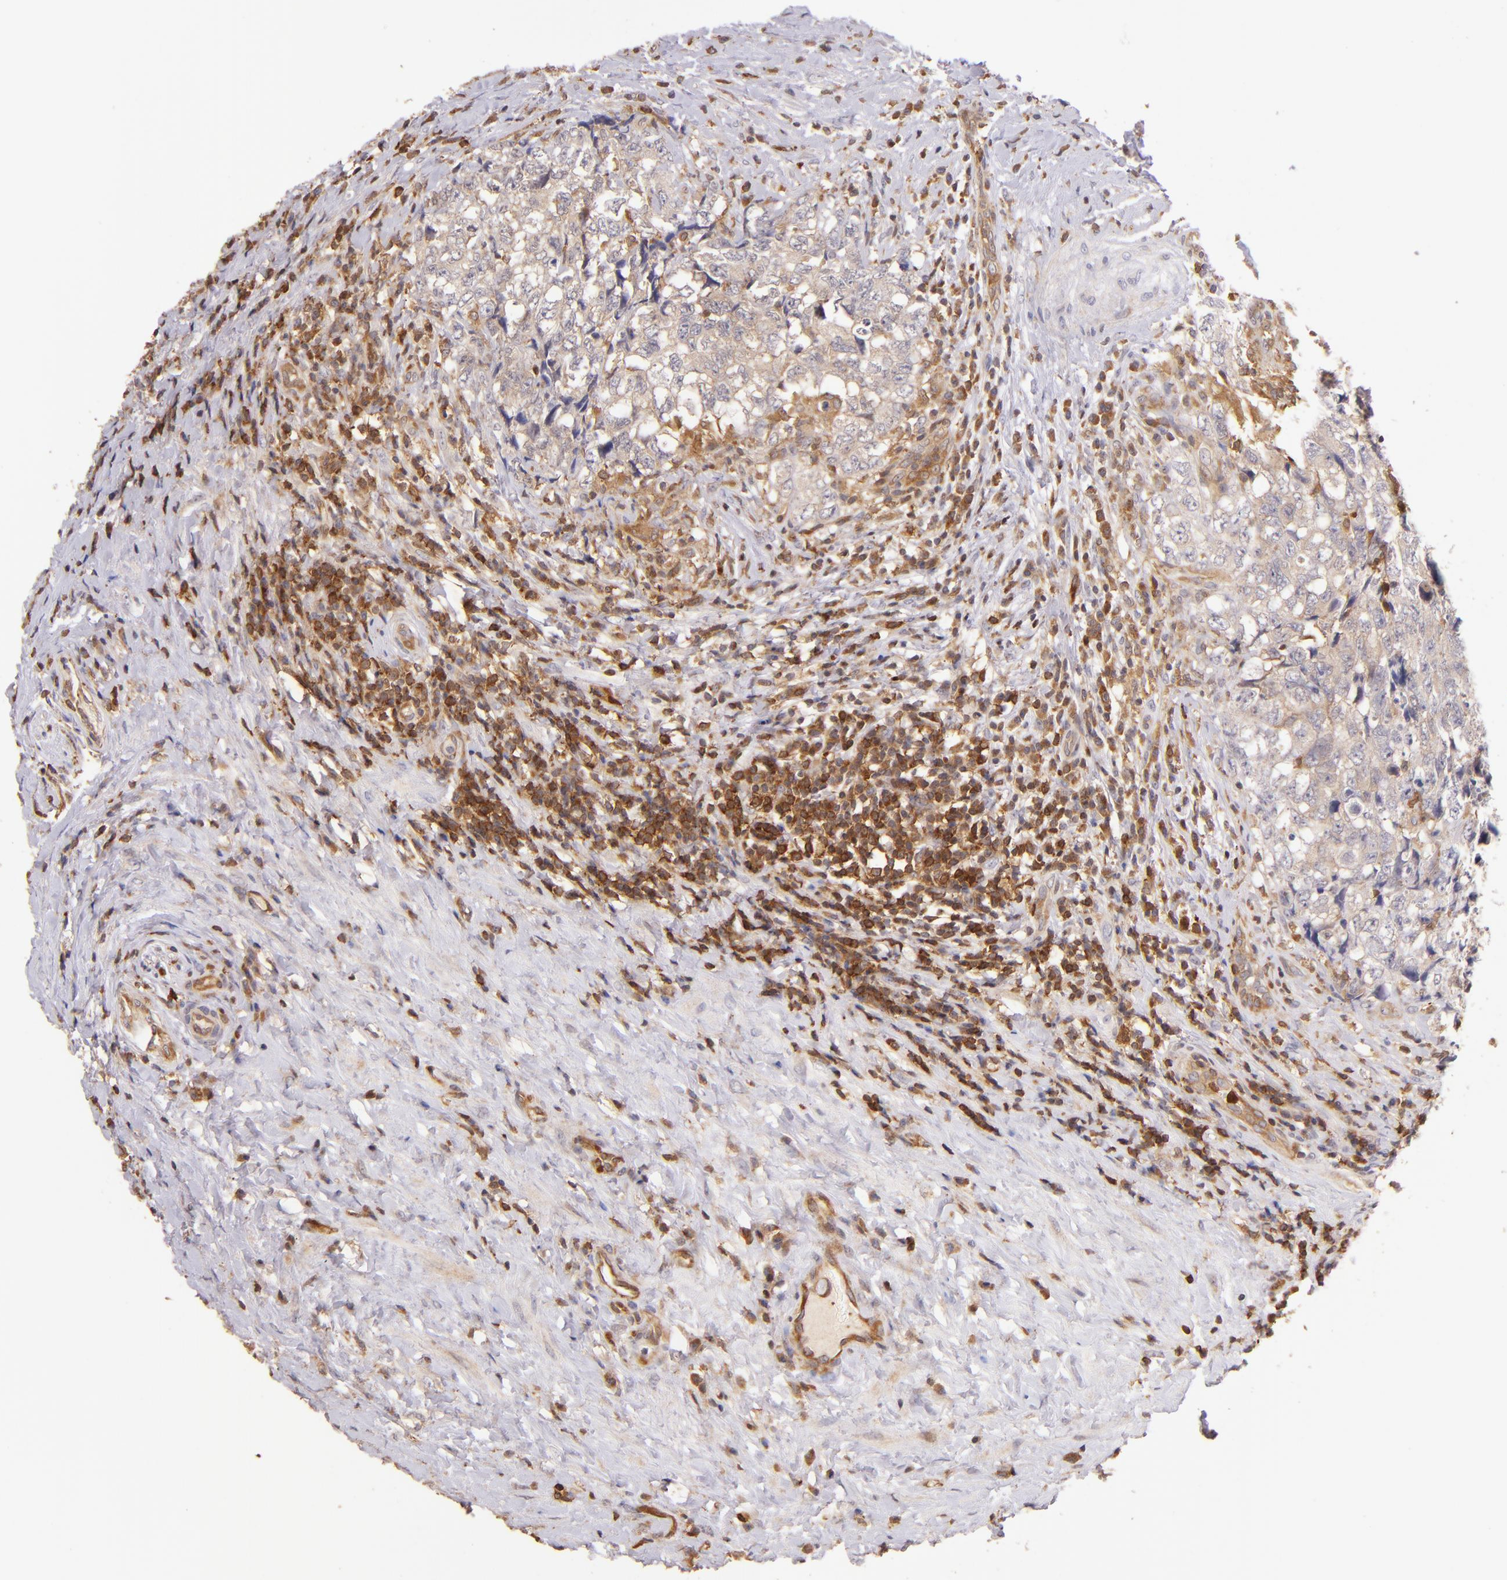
{"staining": {"intensity": "weak", "quantity": ">75%", "location": "cytoplasmic/membranous"}, "tissue": "testis cancer", "cell_type": "Tumor cells", "image_type": "cancer", "snomed": [{"axis": "morphology", "description": "Carcinoma, Embryonal, NOS"}, {"axis": "topography", "description": "Testis"}], "caption": "Immunohistochemical staining of human testis cancer reveals weak cytoplasmic/membranous protein expression in about >75% of tumor cells.", "gene": "BTK", "patient": {"sex": "male", "age": 31}}